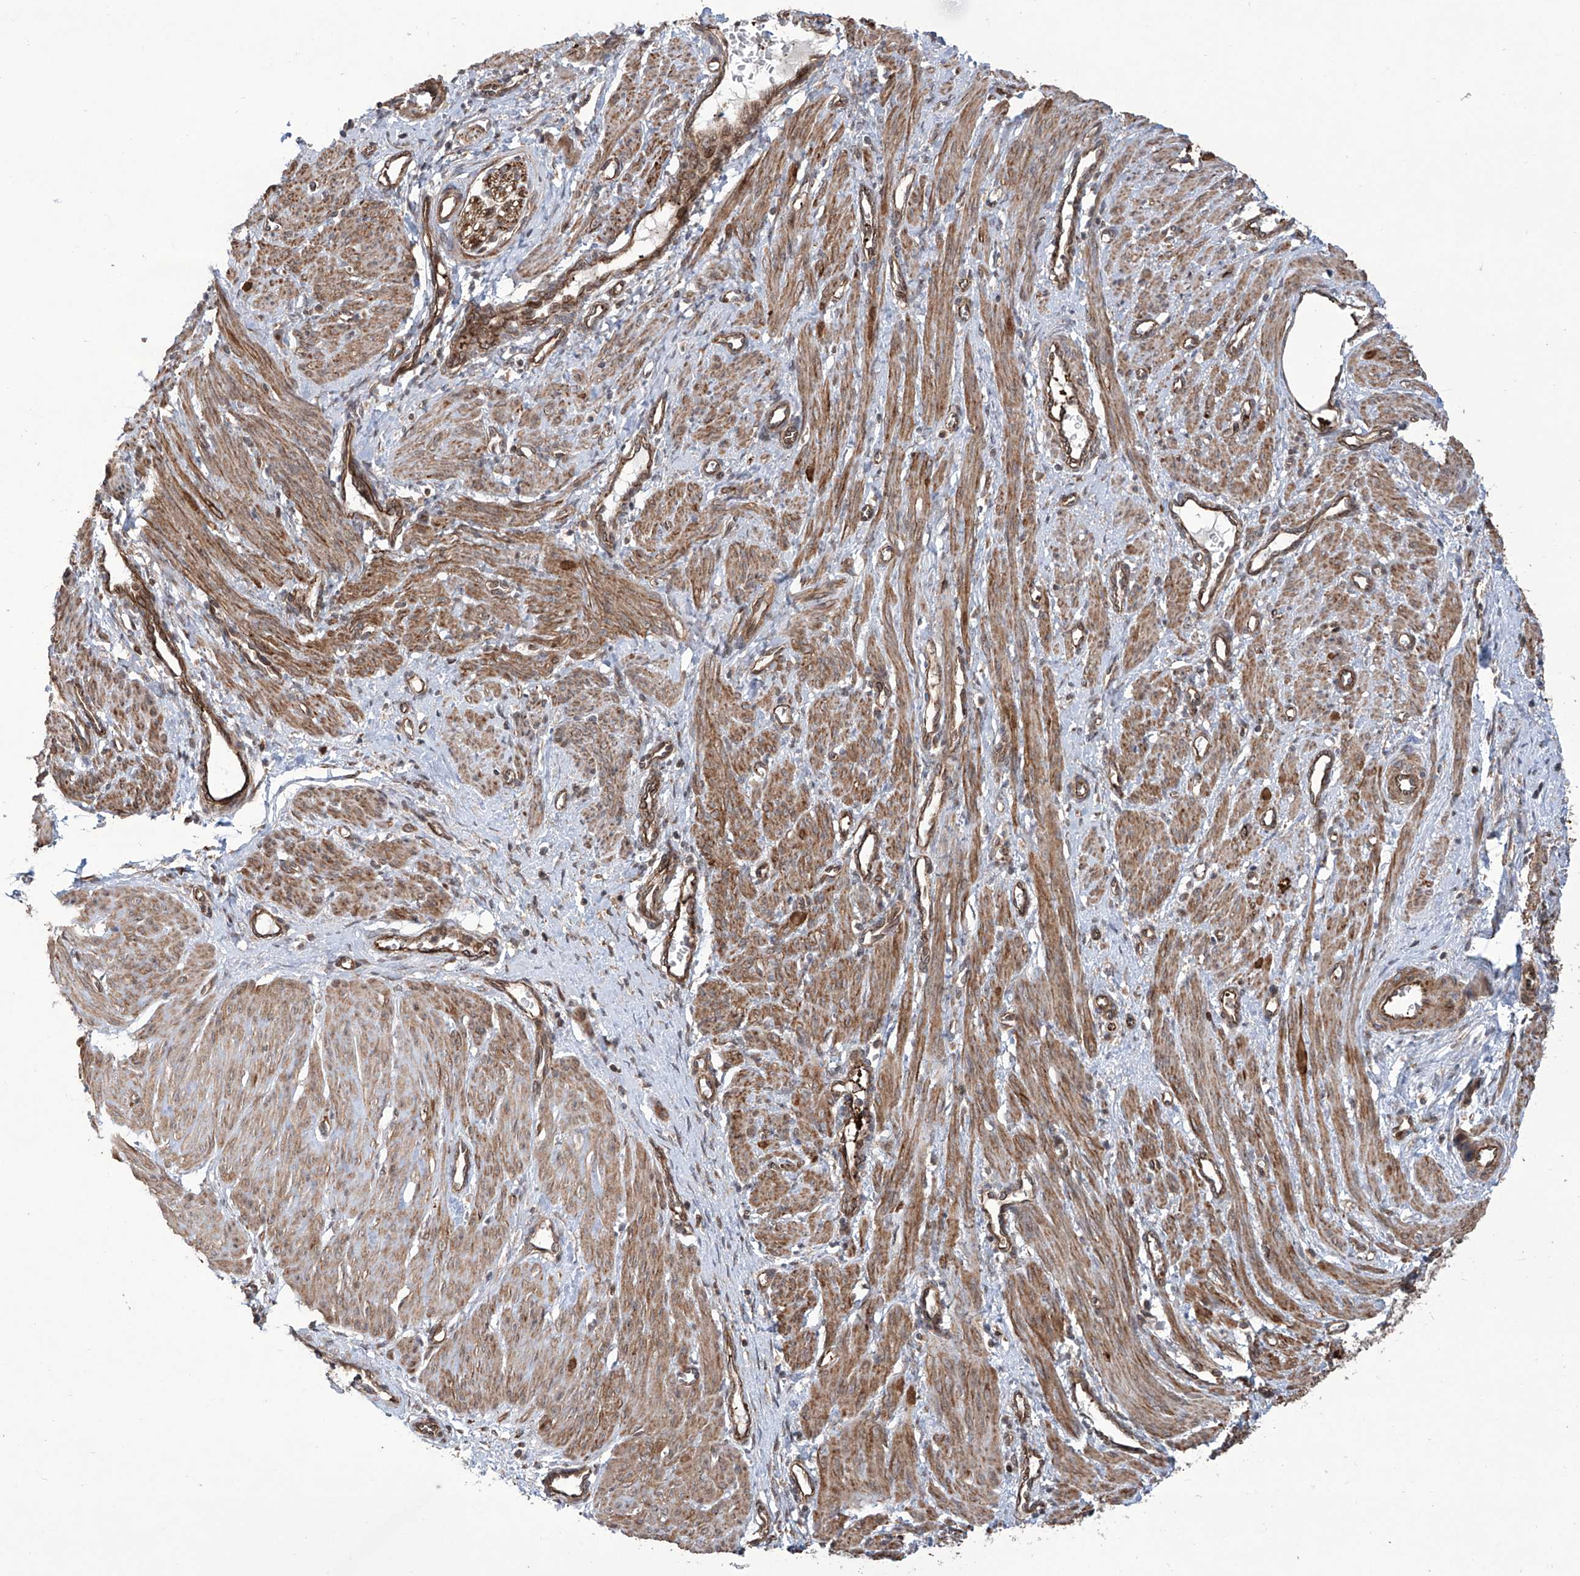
{"staining": {"intensity": "moderate", "quantity": ">75%", "location": "cytoplasmic/membranous"}, "tissue": "smooth muscle", "cell_type": "Smooth muscle cells", "image_type": "normal", "snomed": [{"axis": "morphology", "description": "Normal tissue, NOS"}, {"axis": "topography", "description": "Endometrium"}], "caption": "Immunohistochemical staining of normal human smooth muscle reveals medium levels of moderate cytoplasmic/membranous staining in about >75% of smooth muscle cells.", "gene": "APAF1", "patient": {"sex": "female", "age": 33}}